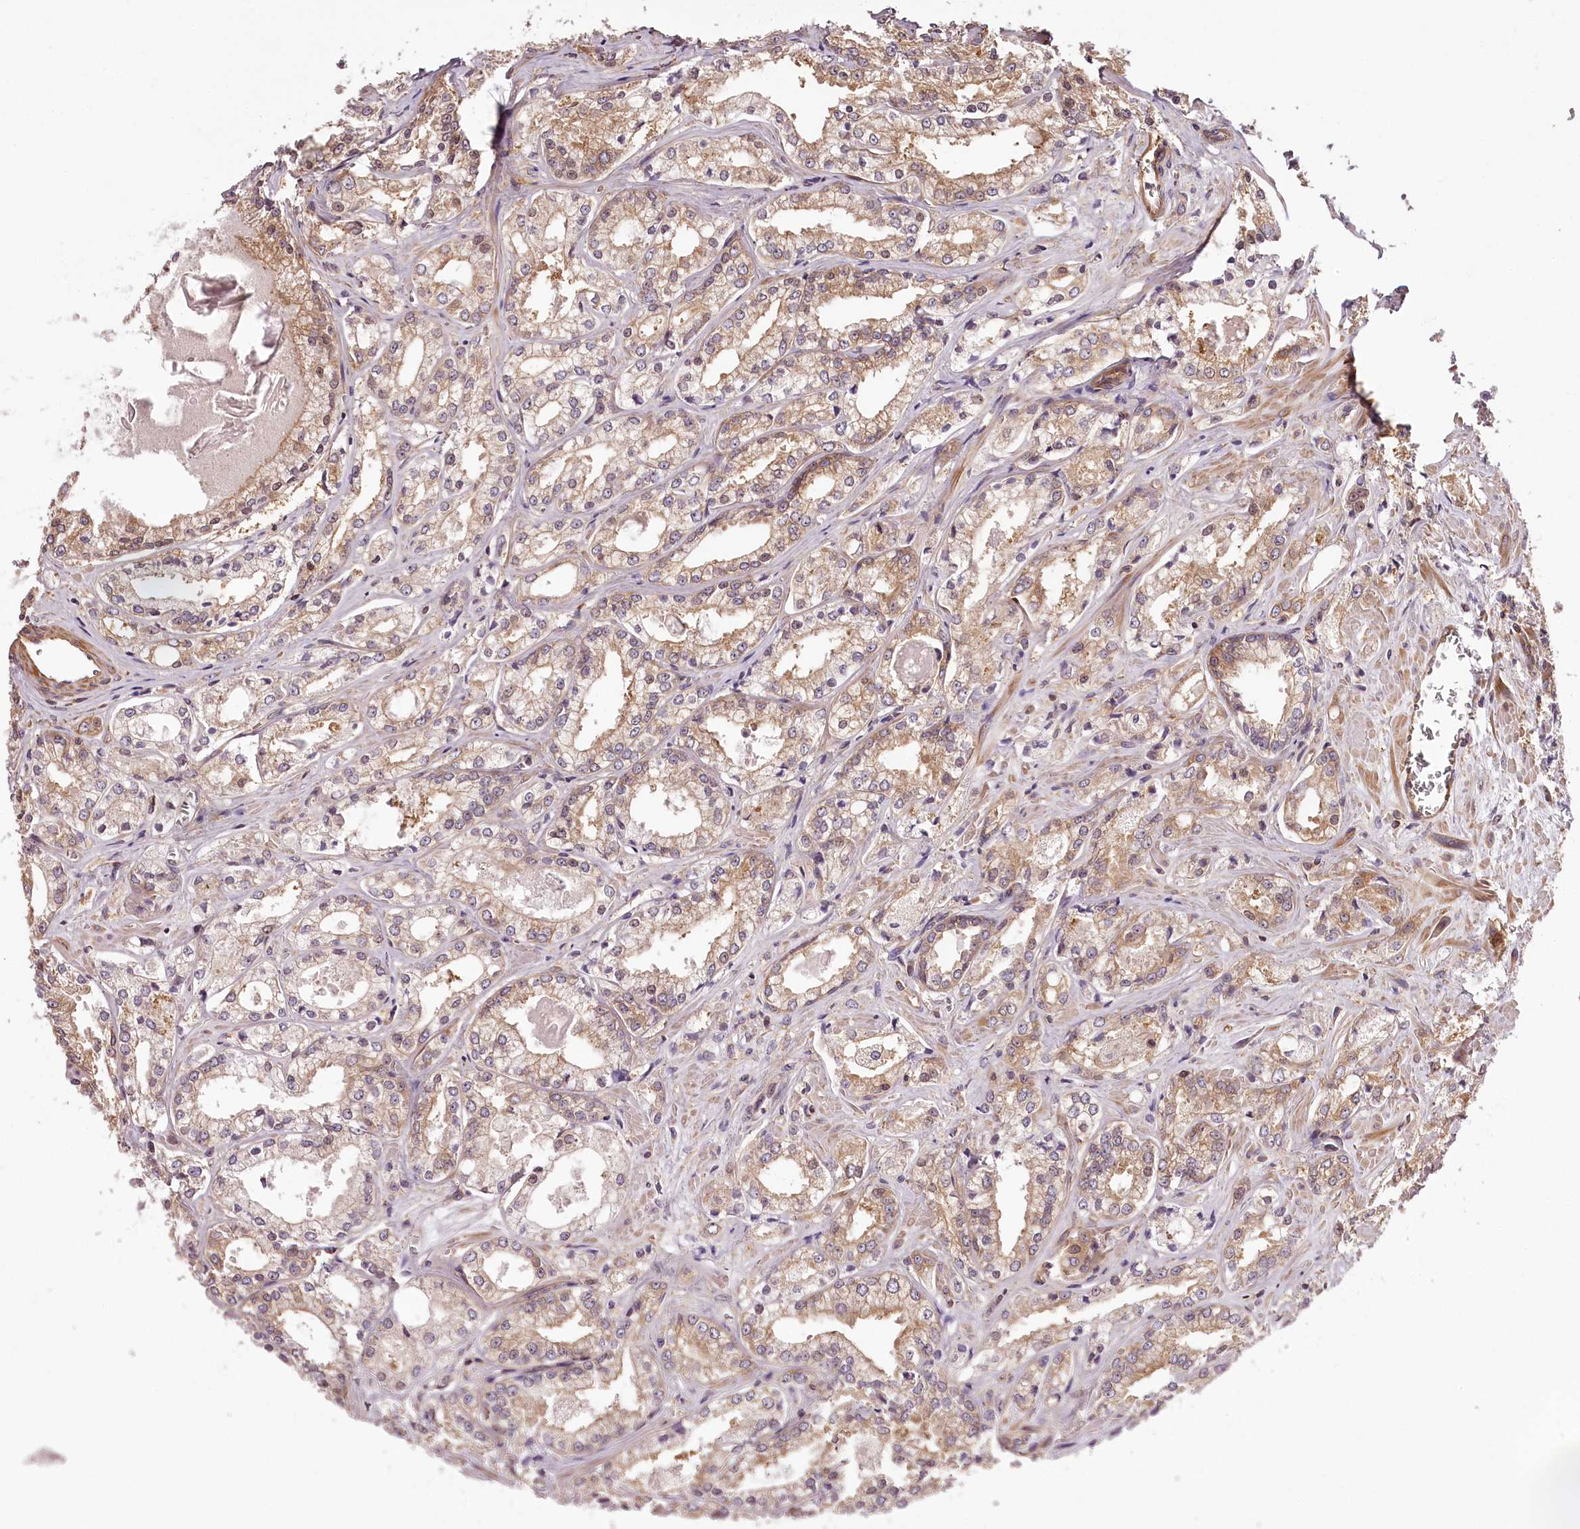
{"staining": {"intensity": "moderate", "quantity": "25%-75%", "location": "cytoplasmic/membranous"}, "tissue": "prostate cancer", "cell_type": "Tumor cells", "image_type": "cancer", "snomed": [{"axis": "morphology", "description": "Adenocarcinoma, Low grade"}, {"axis": "topography", "description": "Prostate"}], "caption": "IHC micrograph of human prostate cancer (adenocarcinoma (low-grade)) stained for a protein (brown), which displays medium levels of moderate cytoplasmic/membranous positivity in about 25%-75% of tumor cells.", "gene": "TARS1", "patient": {"sex": "male", "age": 47}}